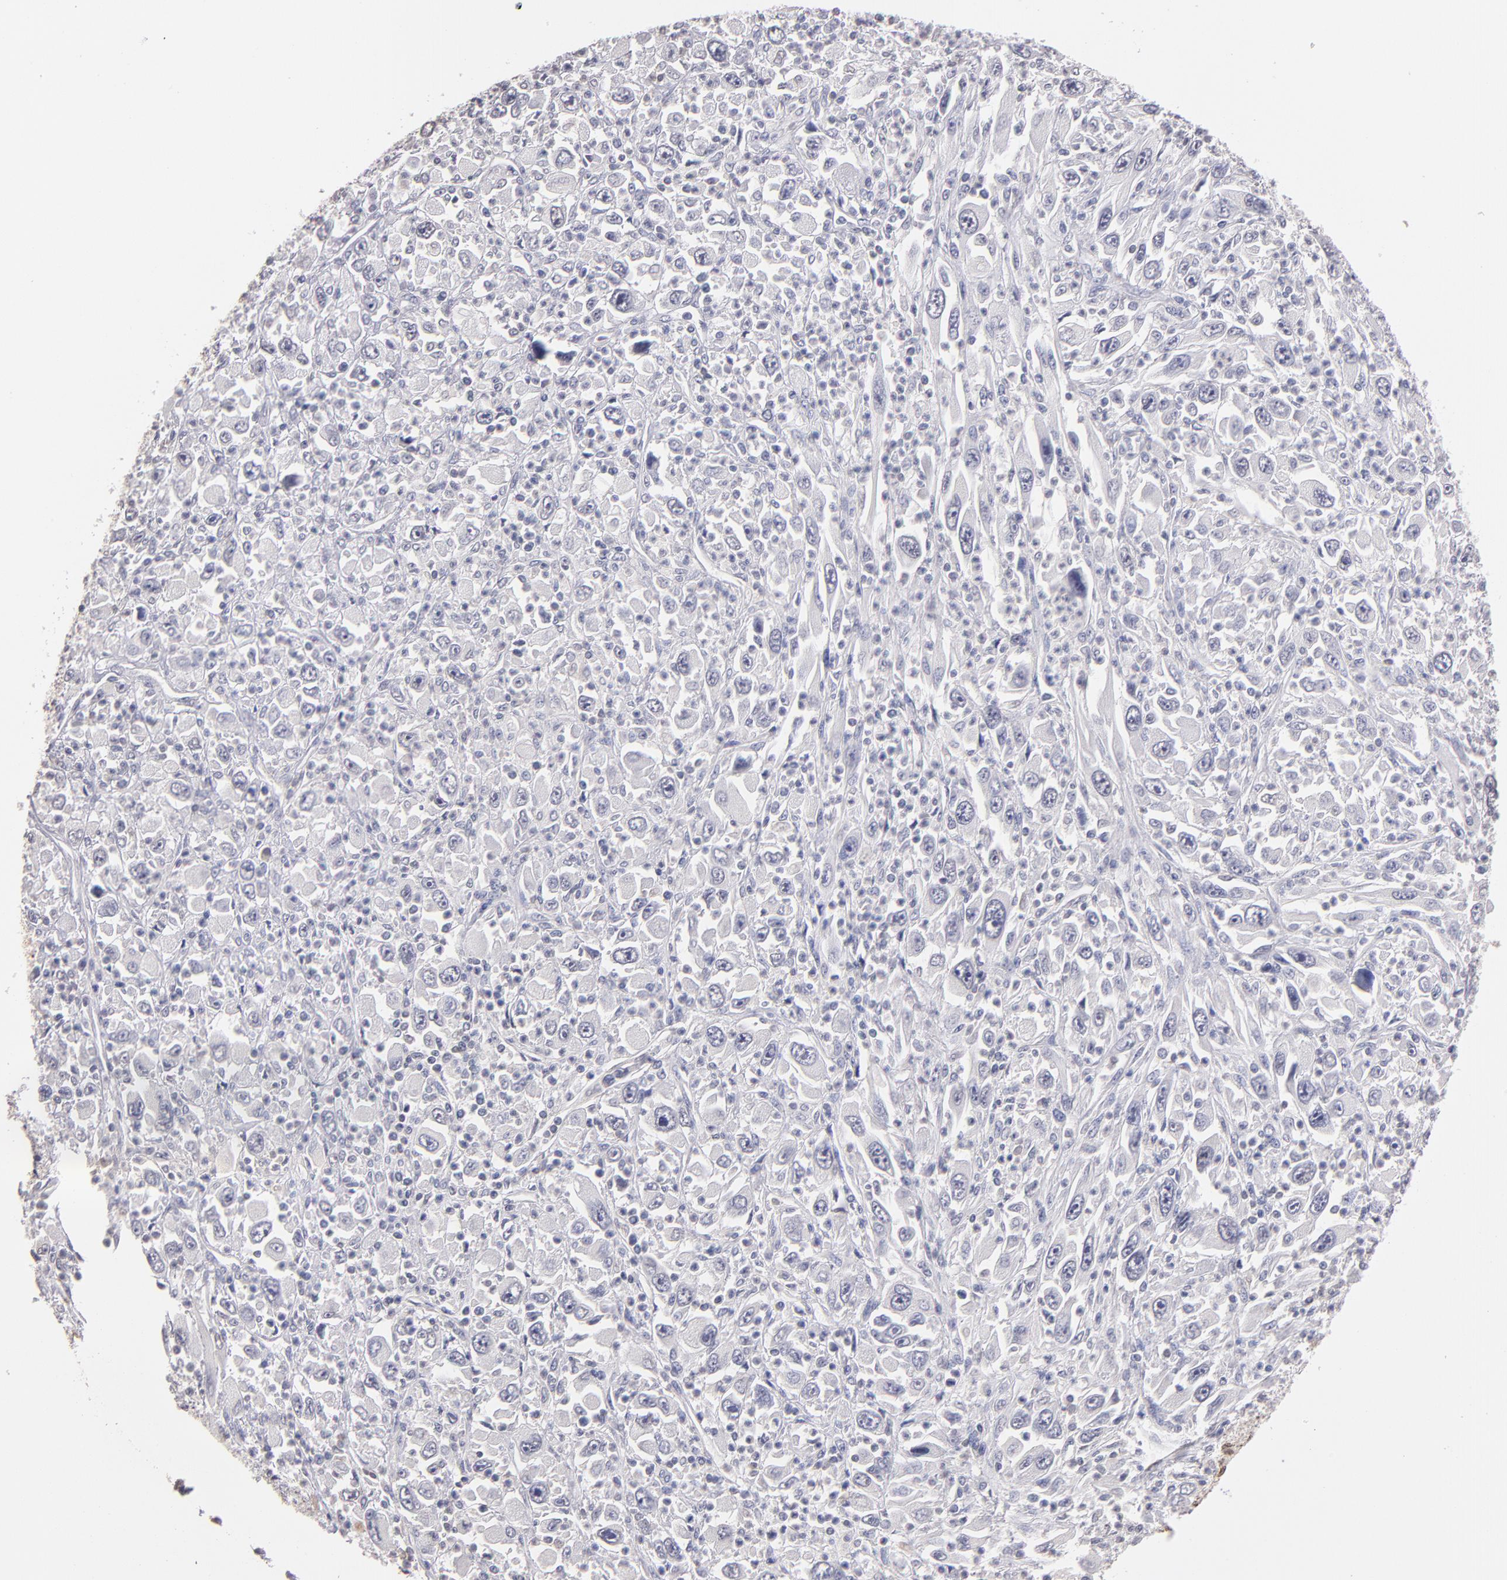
{"staining": {"intensity": "negative", "quantity": "none", "location": "none"}, "tissue": "melanoma", "cell_type": "Tumor cells", "image_type": "cancer", "snomed": [{"axis": "morphology", "description": "Malignant melanoma, Metastatic site"}, {"axis": "topography", "description": "Skin"}], "caption": "A histopathology image of malignant melanoma (metastatic site) stained for a protein shows no brown staining in tumor cells.", "gene": "SOX10", "patient": {"sex": "female", "age": 56}}